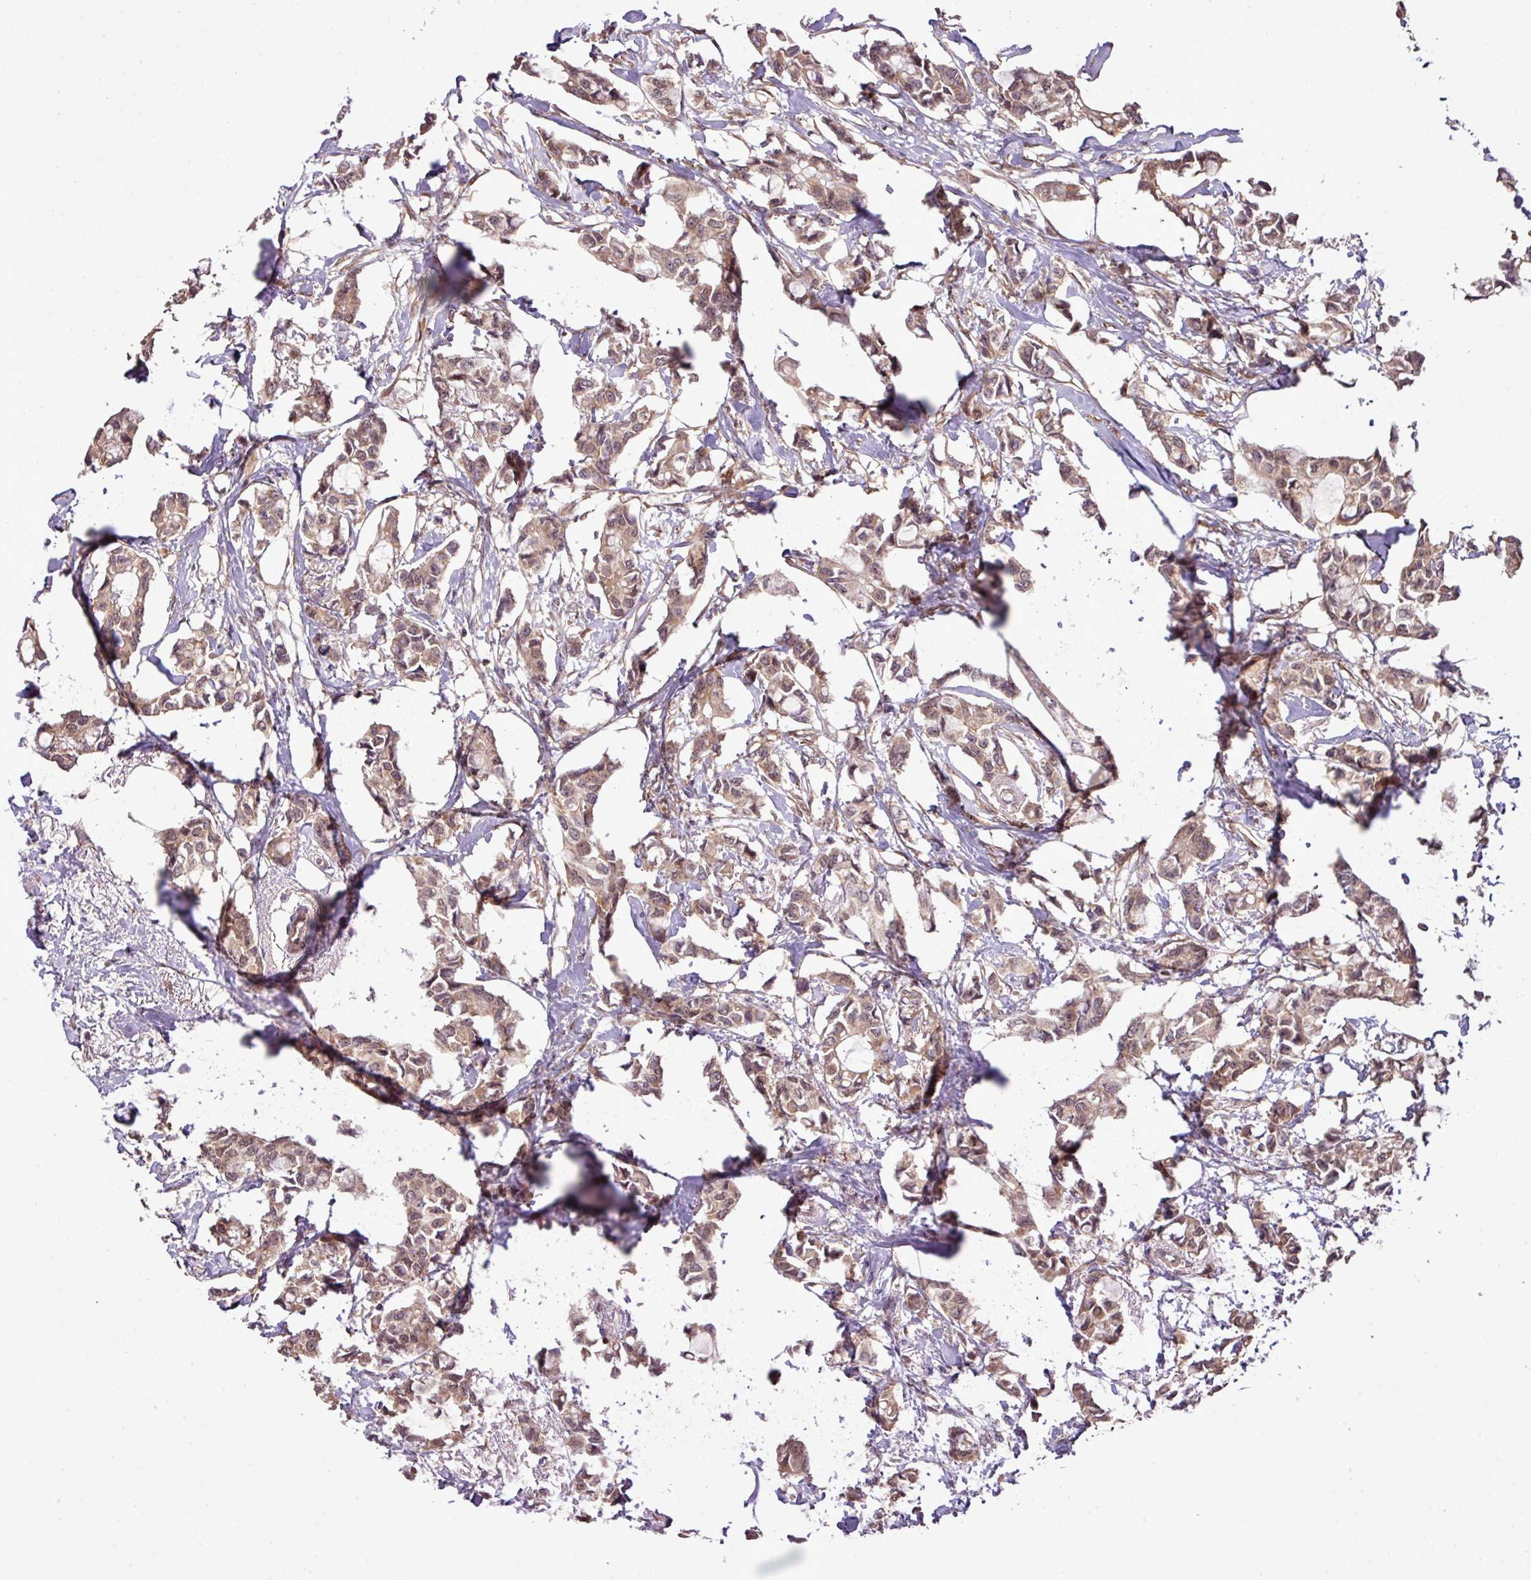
{"staining": {"intensity": "moderate", "quantity": ">75%", "location": "cytoplasmic/membranous,nuclear"}, "tissue": "breast cancer", "cell_type": "Tumor cells", "image_type": "cancer", "snomed": [{"axis": "morphology", "description": "Duct carcinoma"}, {"axis": "topography", "description": "Breast"}], "caption": "IHC staining of breast cancer (intraductal carcinoma), which displays medium levels of moderate cytoplasmic/membranous and nuclear positivity in about >75% of tumor cells indicating moderate cytoplasmic/membranous and nuclear protein staining. The staining was performed using DAB (3,3'-diaminobenzidine) (brown) for protein detection and nuclei were counterstained in hematoxylin (blue).", "gene": "XIAP", "patient": {"sex": "female", "age": 73}}